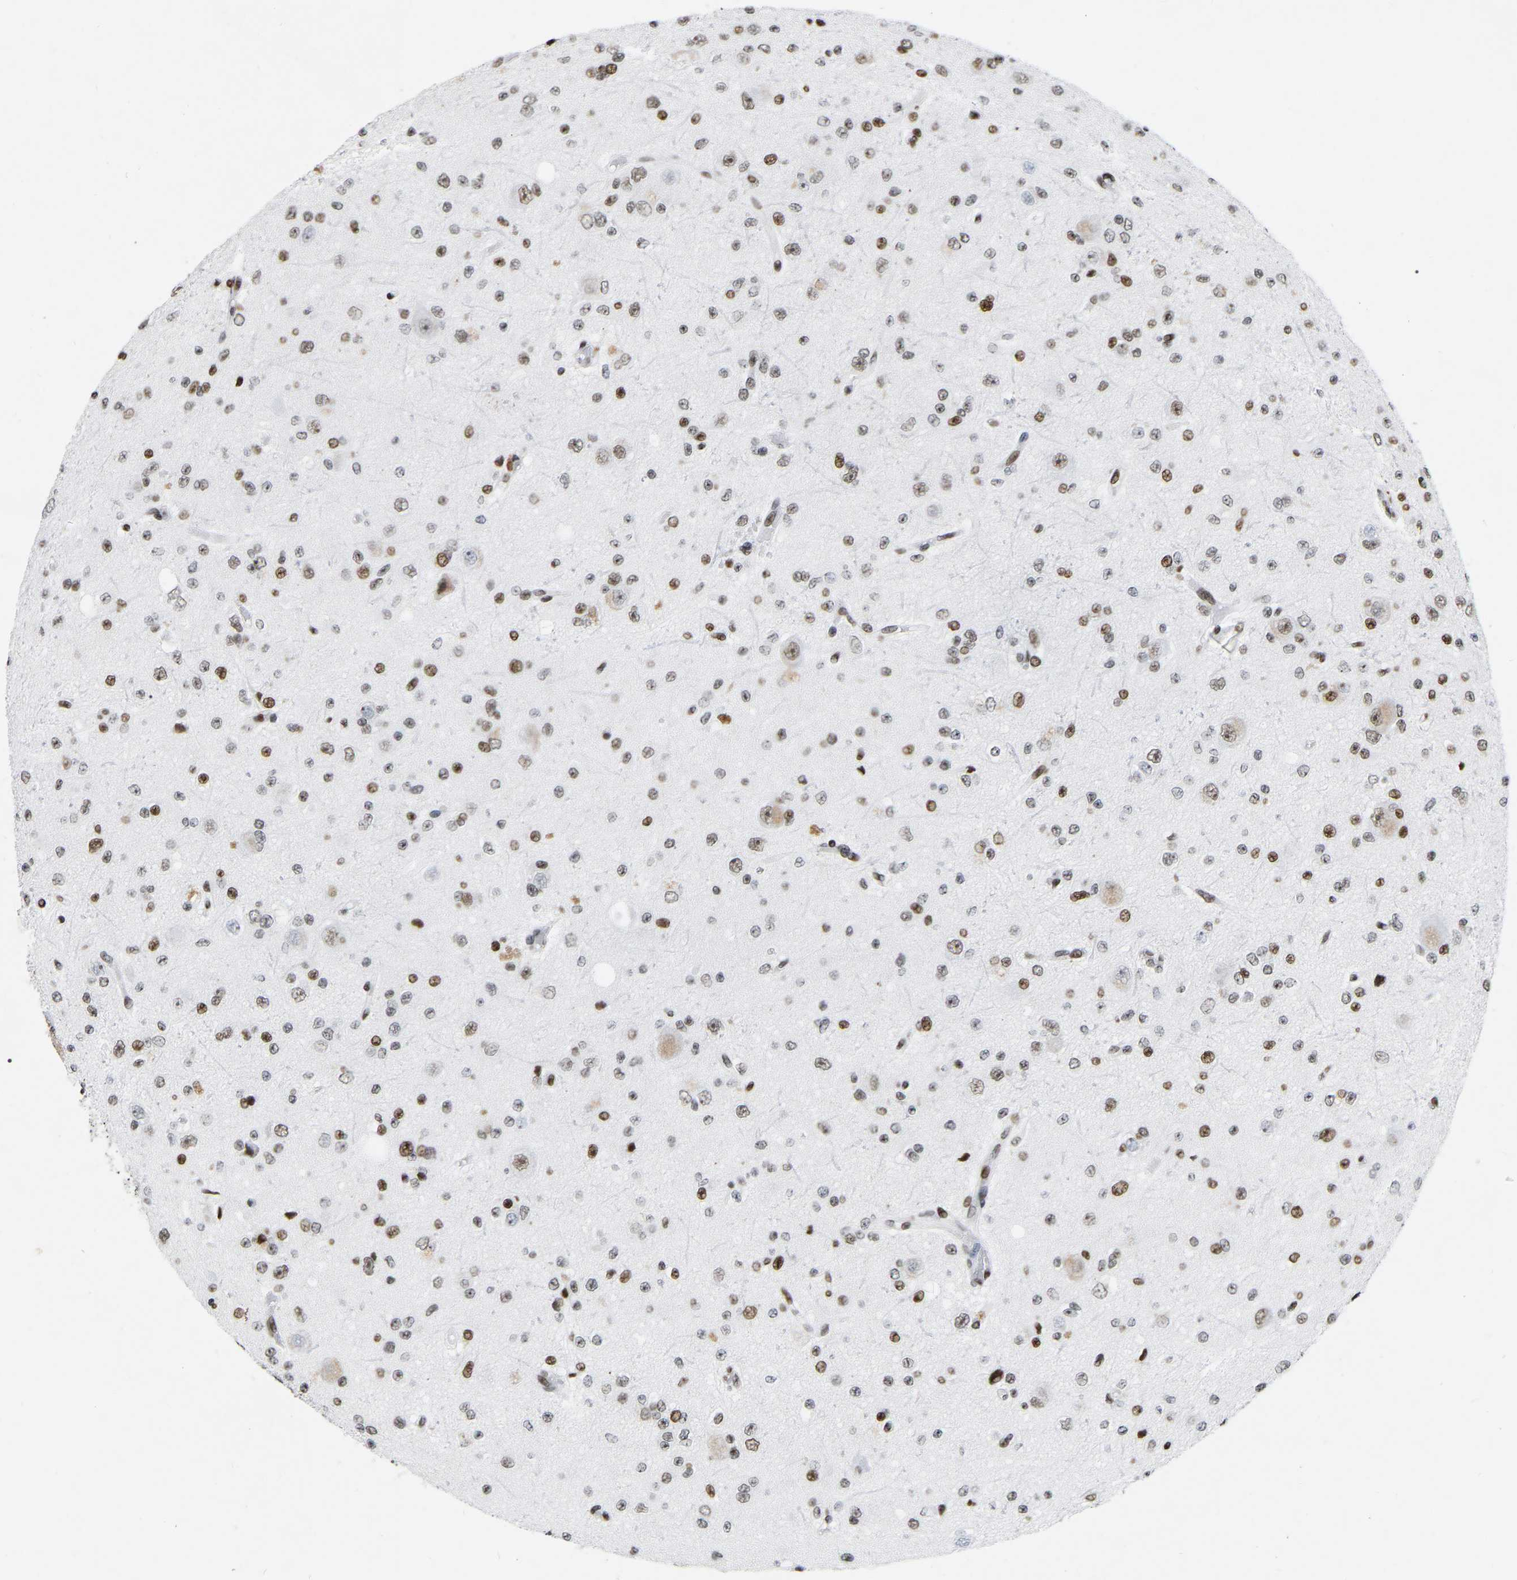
{"staining": {"intensity": "moderate", "quantity": "25%-75%", "location": "nuclear"}, "tissue": "glioma", "cell_type": "Tumor cells", "image_type": "cancer", "snomed": [{"axis": "morphology", "description": "Glioma, malignant, High grade"}, {"axis": "topography", "description": "pancreas cauda"}], "caption": "High-grade glioma (malignant) tissue shows moderate nuclear staining in about 25%-75% of tumor cells", "gene": "PRCC", "patient": {"sex": "male", "age": 60}}